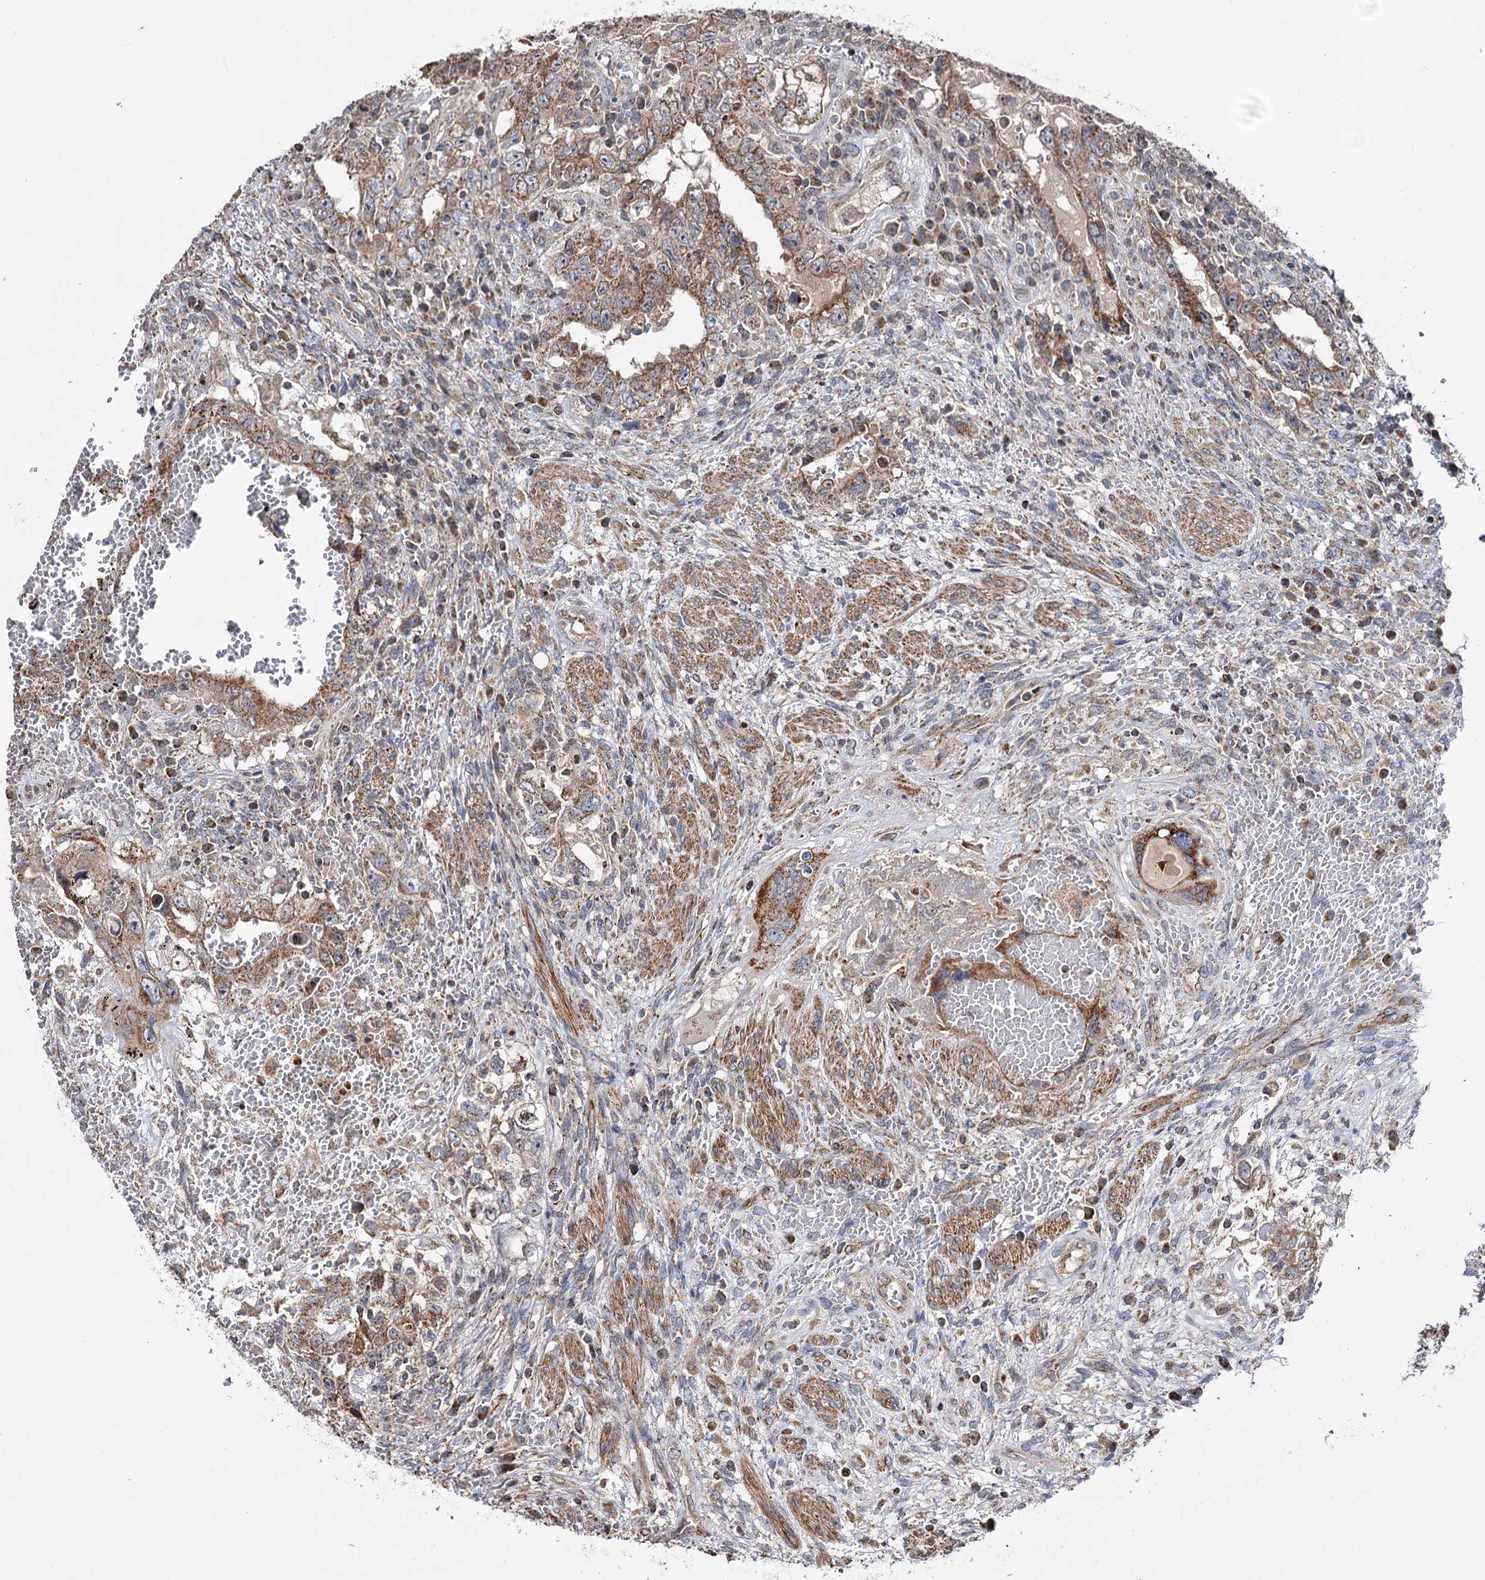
{"staining": {"intensity": "moderate", "quantity": ">75%", "location": "cytoplasmic/membranous"}, "tissue": "testis cancer", "cell_type": "Tumor cells", "image_type": "cancer", "snomed": [{"axis": "morphology", "description": "Carcinoma, Embryonal, NOS"}, {"axis": "topography", "description": "Testis"}], "caption": "Testis embryonal carcinoma stained with immunohistochemistry (IHC) demonstrates moderate cytoplasmic/membranous expression in about >75% of tumor cells. The staining was performed using DAB (3,3'-diaminobenzidine) to visualize the protein expression in brown, while the nuclei were stained in blue with hematoxylin (Magnification: 20x).", "gene": "CEP76", "patient": {"sex": "male", "age": 26}}